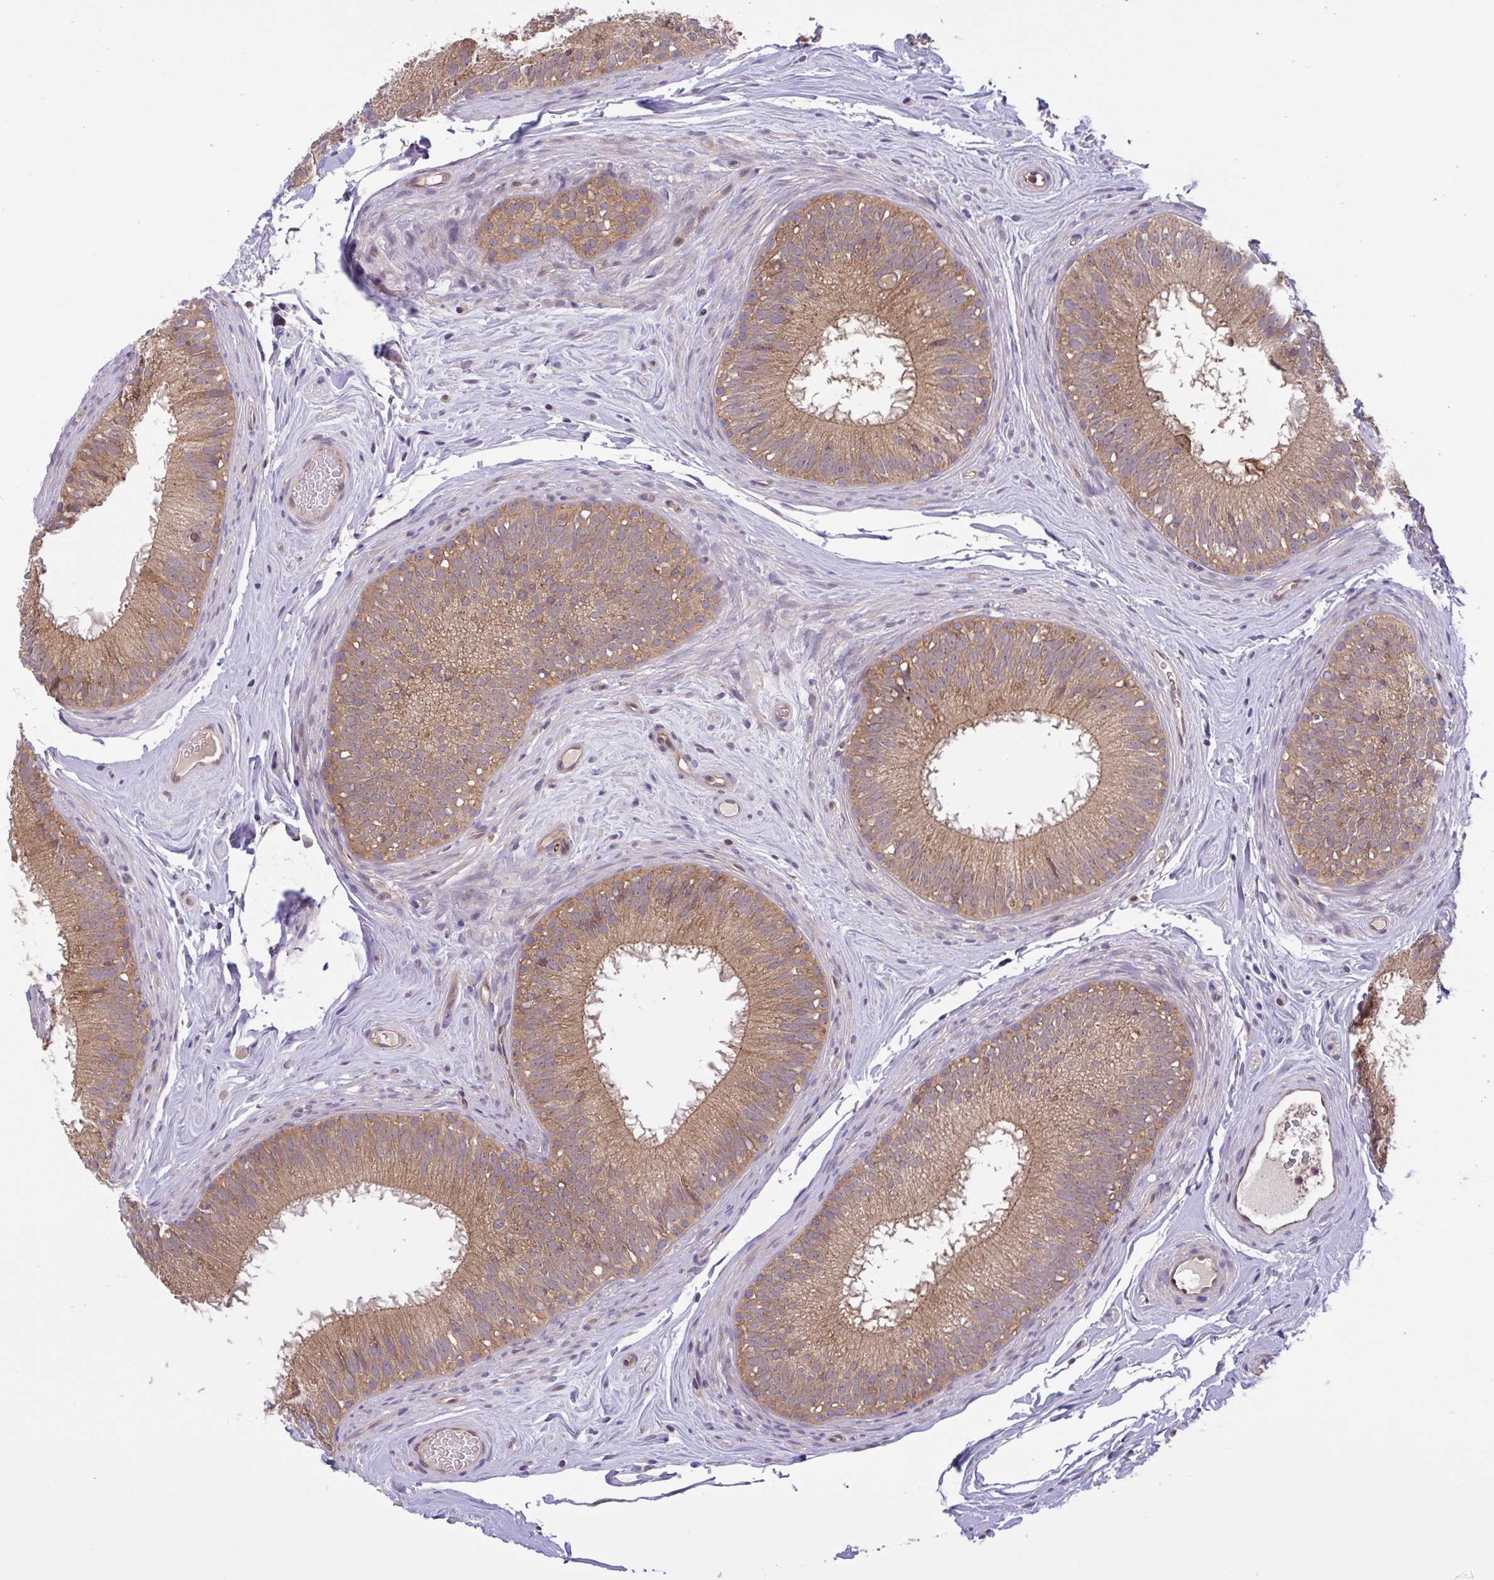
{"staining": {"intensity": "moderate", "quantity": ">75%", "location": "cytoplasmic/membranous"}, "tissue": "epididymis", "cell_type": "Glandular cells", "image_type": "normal", "snomed": [{"axis": "morphology", "description": "Normal tissue, NOS"}, {"axis": "topography", "description": "Epididymis"}], "caption": "A high-resolution micrograph shows immunohistochemistry (IHC) staining of benign epididymis, which exhibits moderate cytoplasmic/membranous positivity in about >75% of glandular cells.", "gene": "INTS10", "patient": {"sex": "male", "age": 44}}